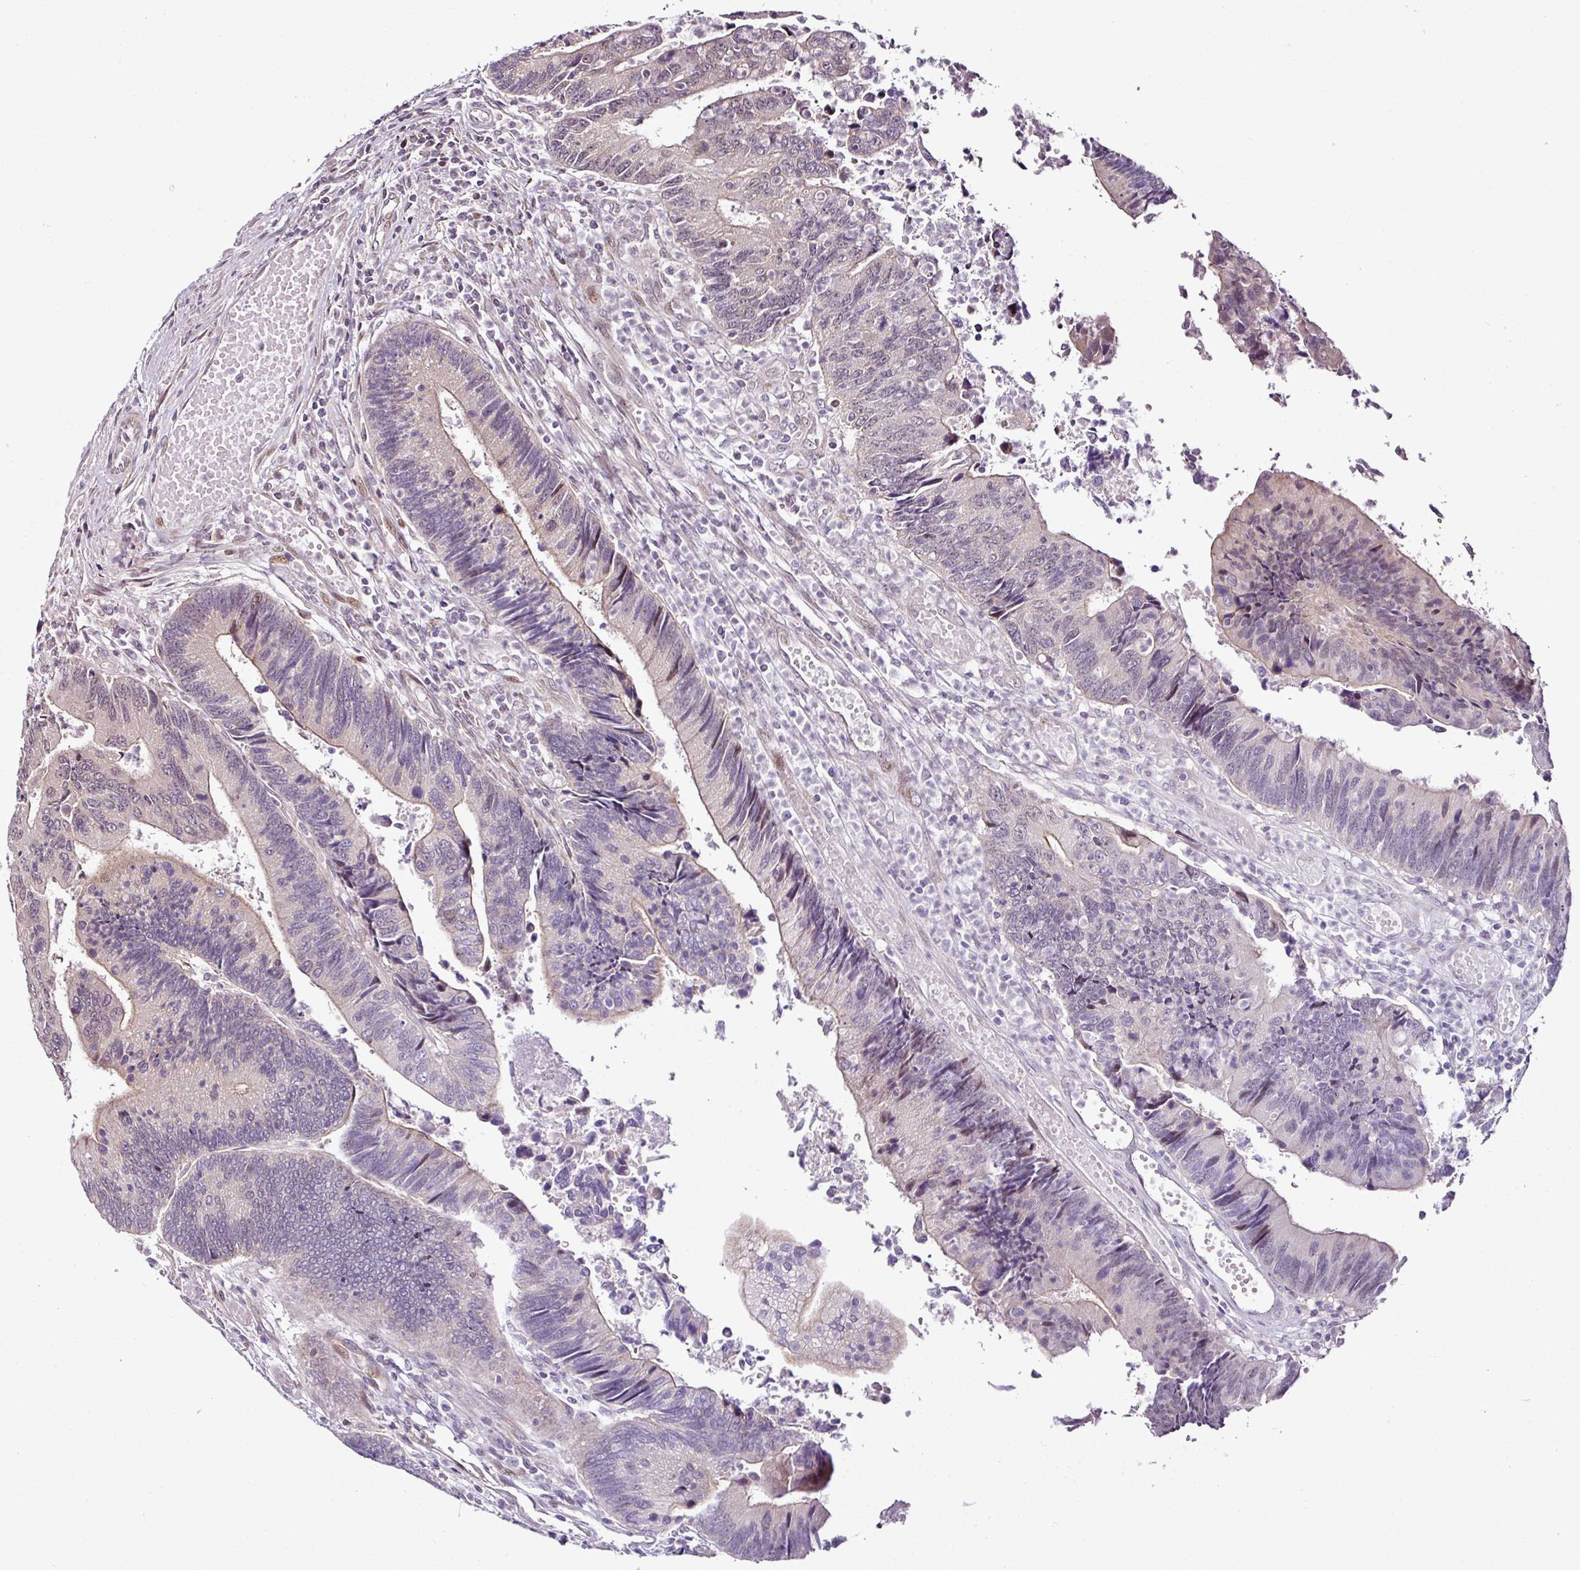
{"staining": {"intensity": "weak", "quantity": "<25%", "location": "nuclear"}, "tissue": "colorectal cancer", "cell_type": "Tumor cells", "image_type": "cancer", "snomed": [{"axis": "morphology", "description": "Adenocarcinoma, NOS"}, {"axis": "topography", "description": "Colon"}], "caption": "DAB immunohistochemical staining of adenocarcinoma (colorectal) shows no significant staining in tumor cells.", "gene": "COPRS", "patient": {"sex": "female", "age": 67}}